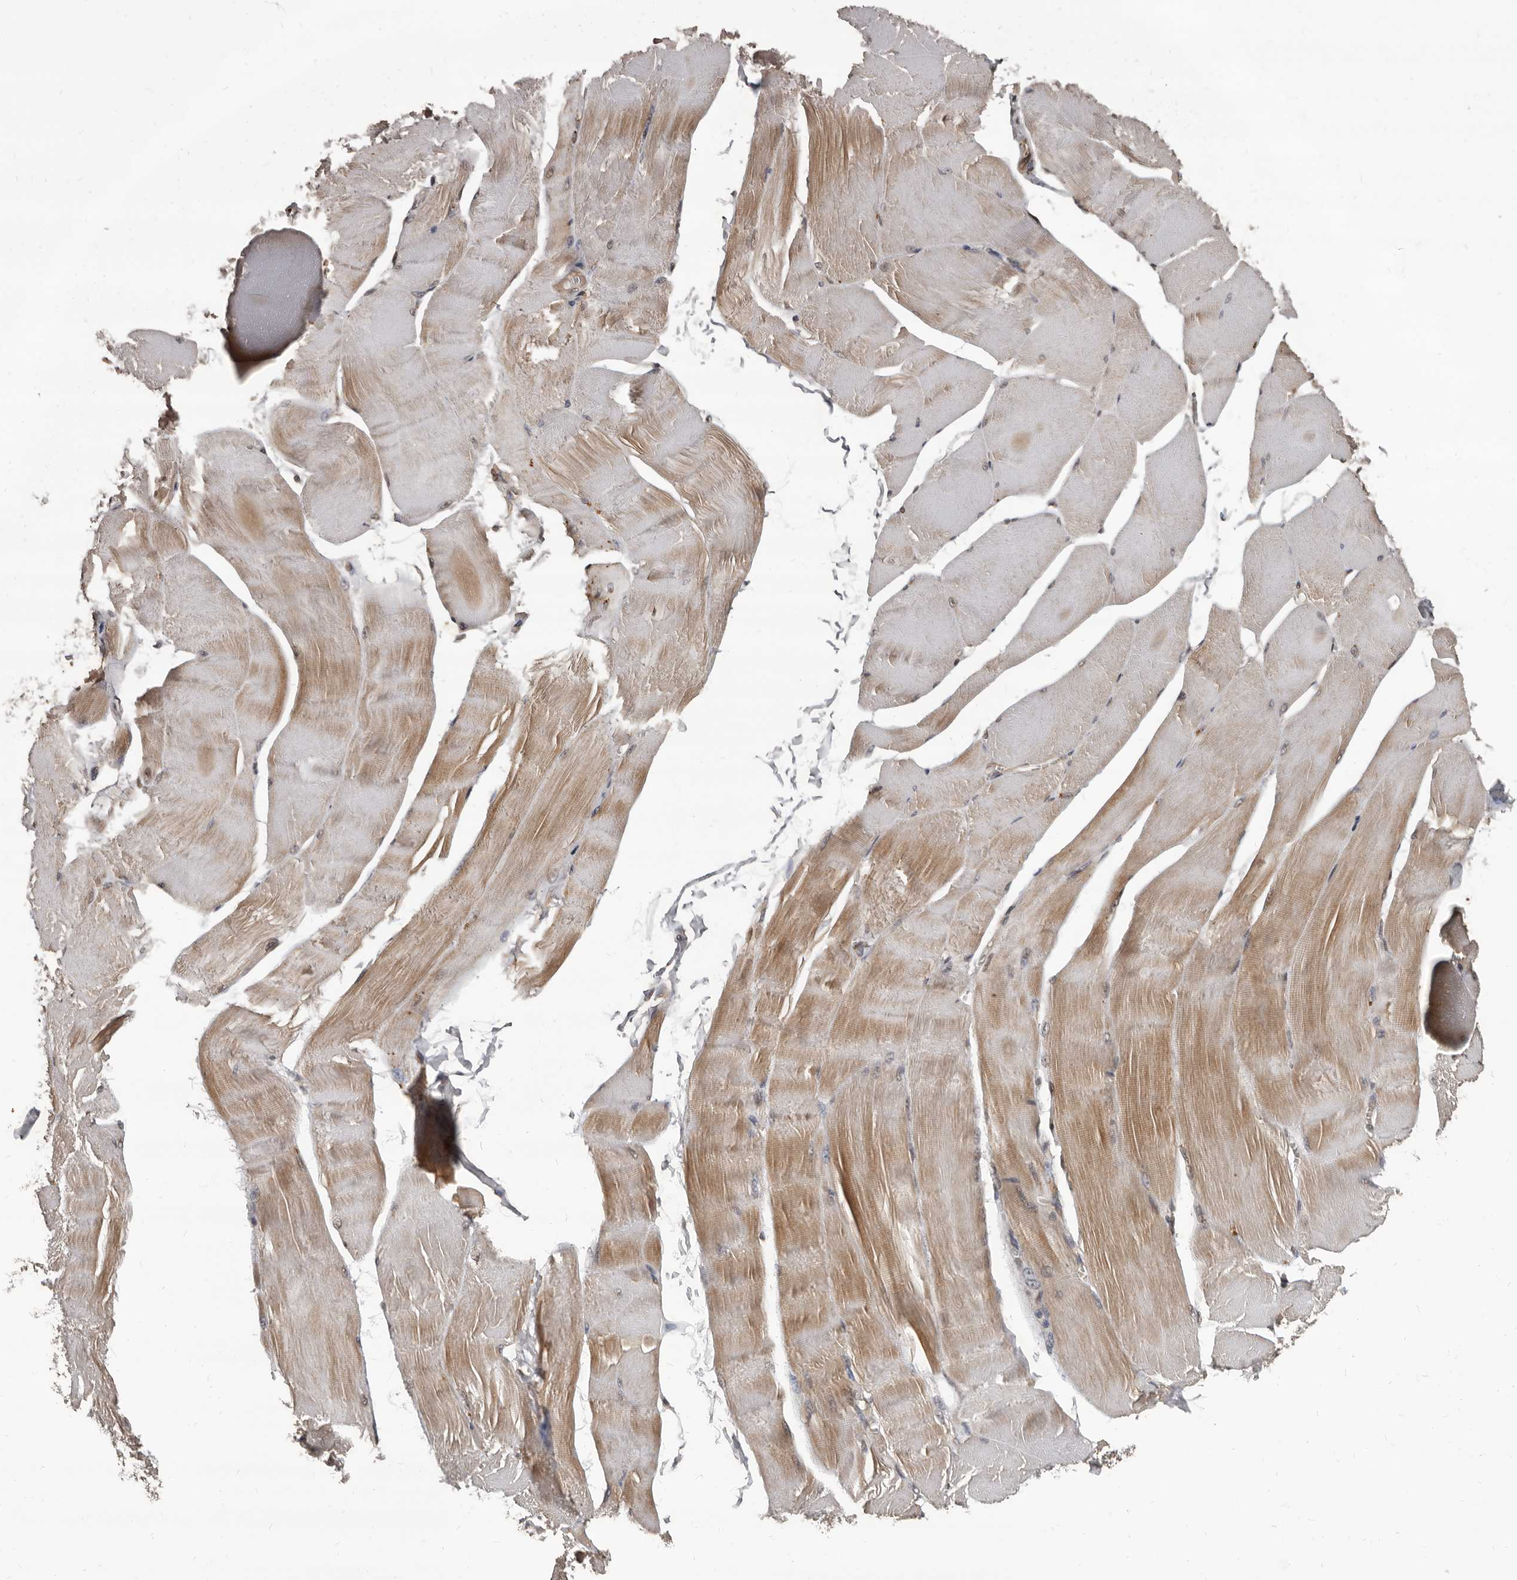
{"staining": {"intensity": "moderate", "quantity": "25%-75%", "location": "cytoplasmic/membranous"}, "tissue": "skeletal muscle", "cell_type": "Myocytes", "image_type": "normal", "snomed": [{"axis": "morphology", "description": "Normal tissue, NOS"}, {"axis": "morphology", "description": "Basal cell carcinoma"}, {"axis": "topography", "description": "Skeletal muscle"}], "caption": "The micrograph displays immunohistochemical staining of unremarkable skeletal muscle. There is moderate cytoplasmic/membranous expression is present in approximately 25%-75% of myocytes. The staining is performed using DAB brown chromogen to label protein expression. The nuclei are counter-stained blue using hematoxylin.", "gene": "AHR", "patient": {"sex": "female", "age": 64}}